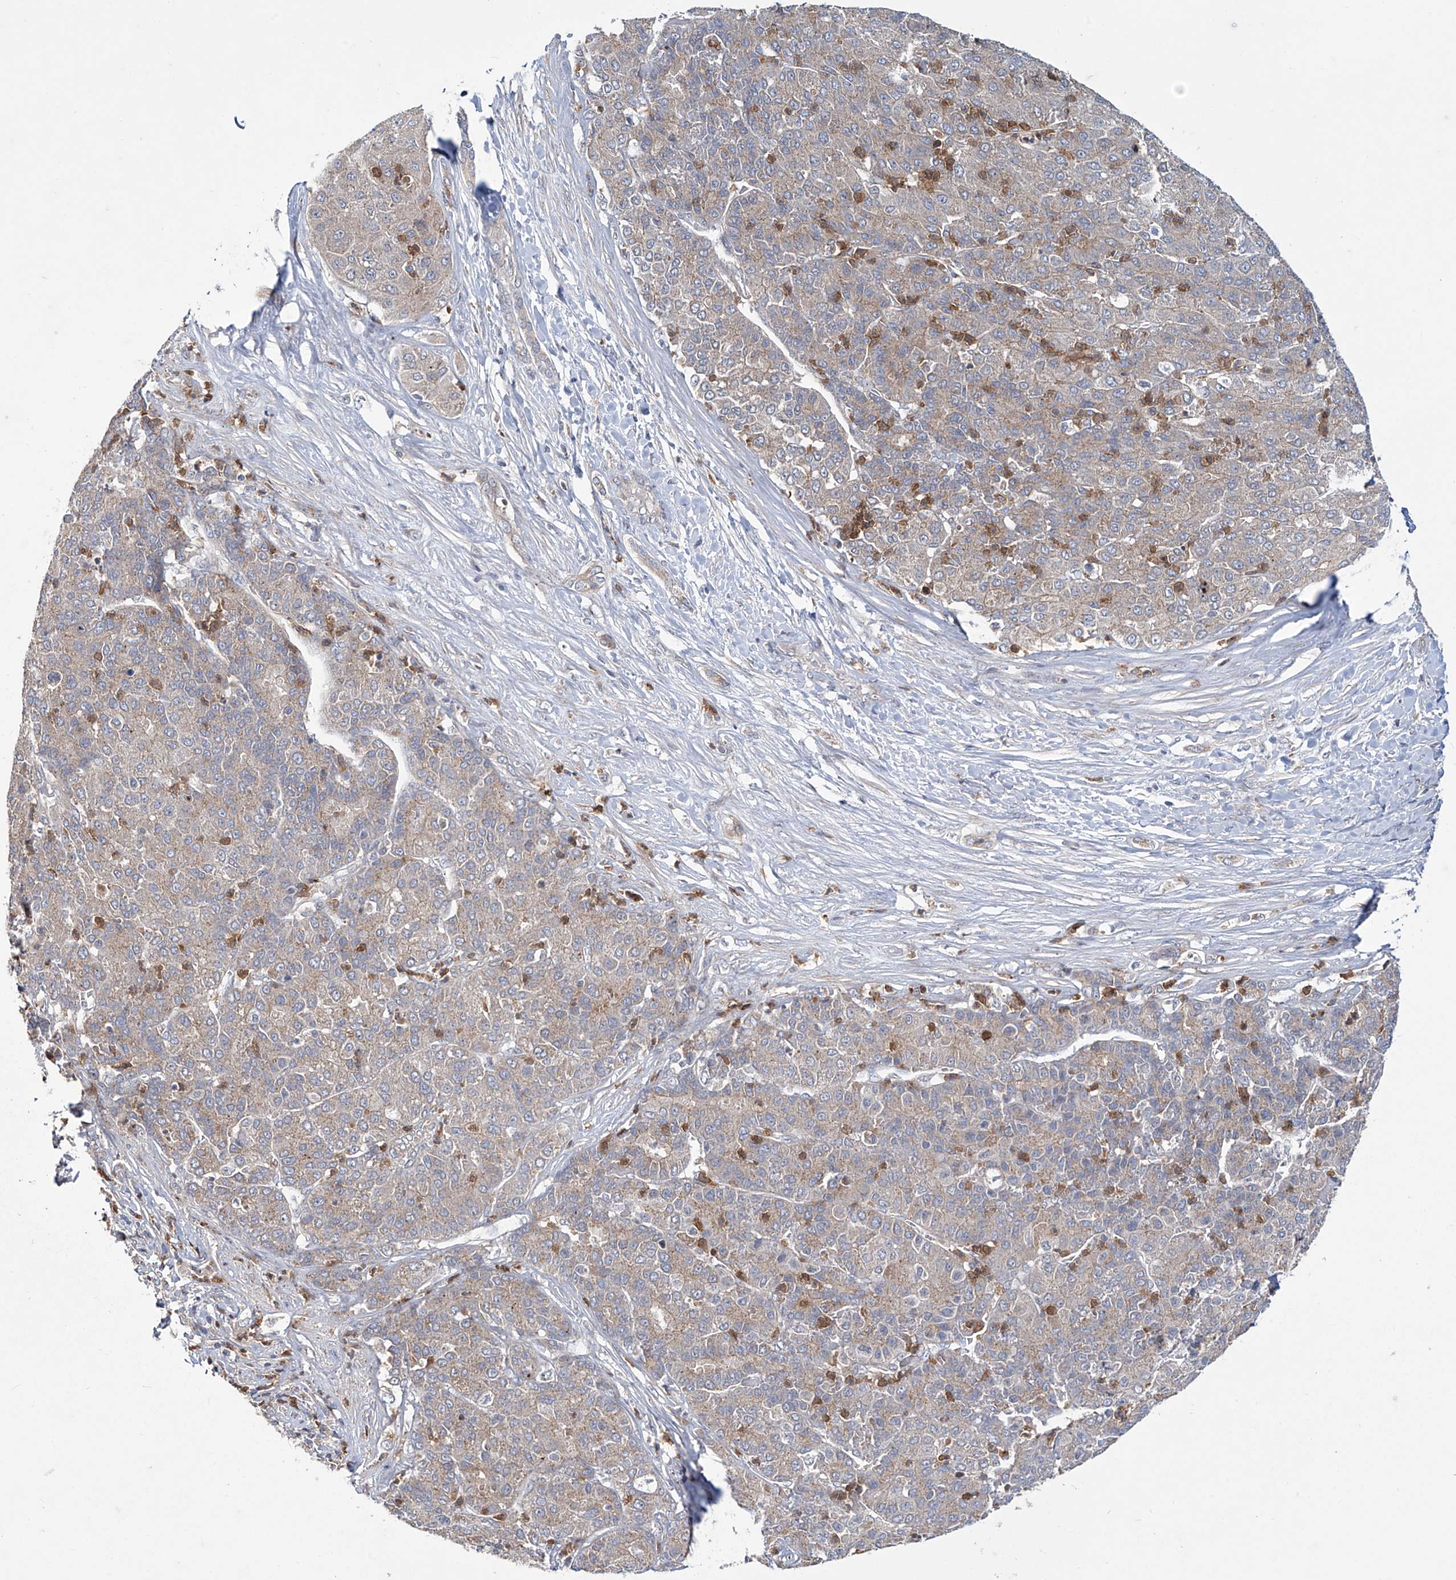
{"staining": {"intensity": "weak", "quantity": ">75%", "location": "cytoplasmic/membranous"}, "tissue": "liver cancer", "cell_type": "Tumor cells", "image_type": "cancer", "snomed": [{"axis": "morphology", "description": "Carcinoma, Hepatocellular, NOS"}, {"axis": "topography", "description": "Liver"}], "caption": "Liver hepatocellular carcinoma stained with immunohistochemistry demonstrates weak cytoplasmic/membranous staining in approximately >75% of tumor cells. (DAB IHC, brown staining for protein, blue staining for nuclei).", "gene": "TRIM60", "patient": {"sex": "male", "age": 65}}